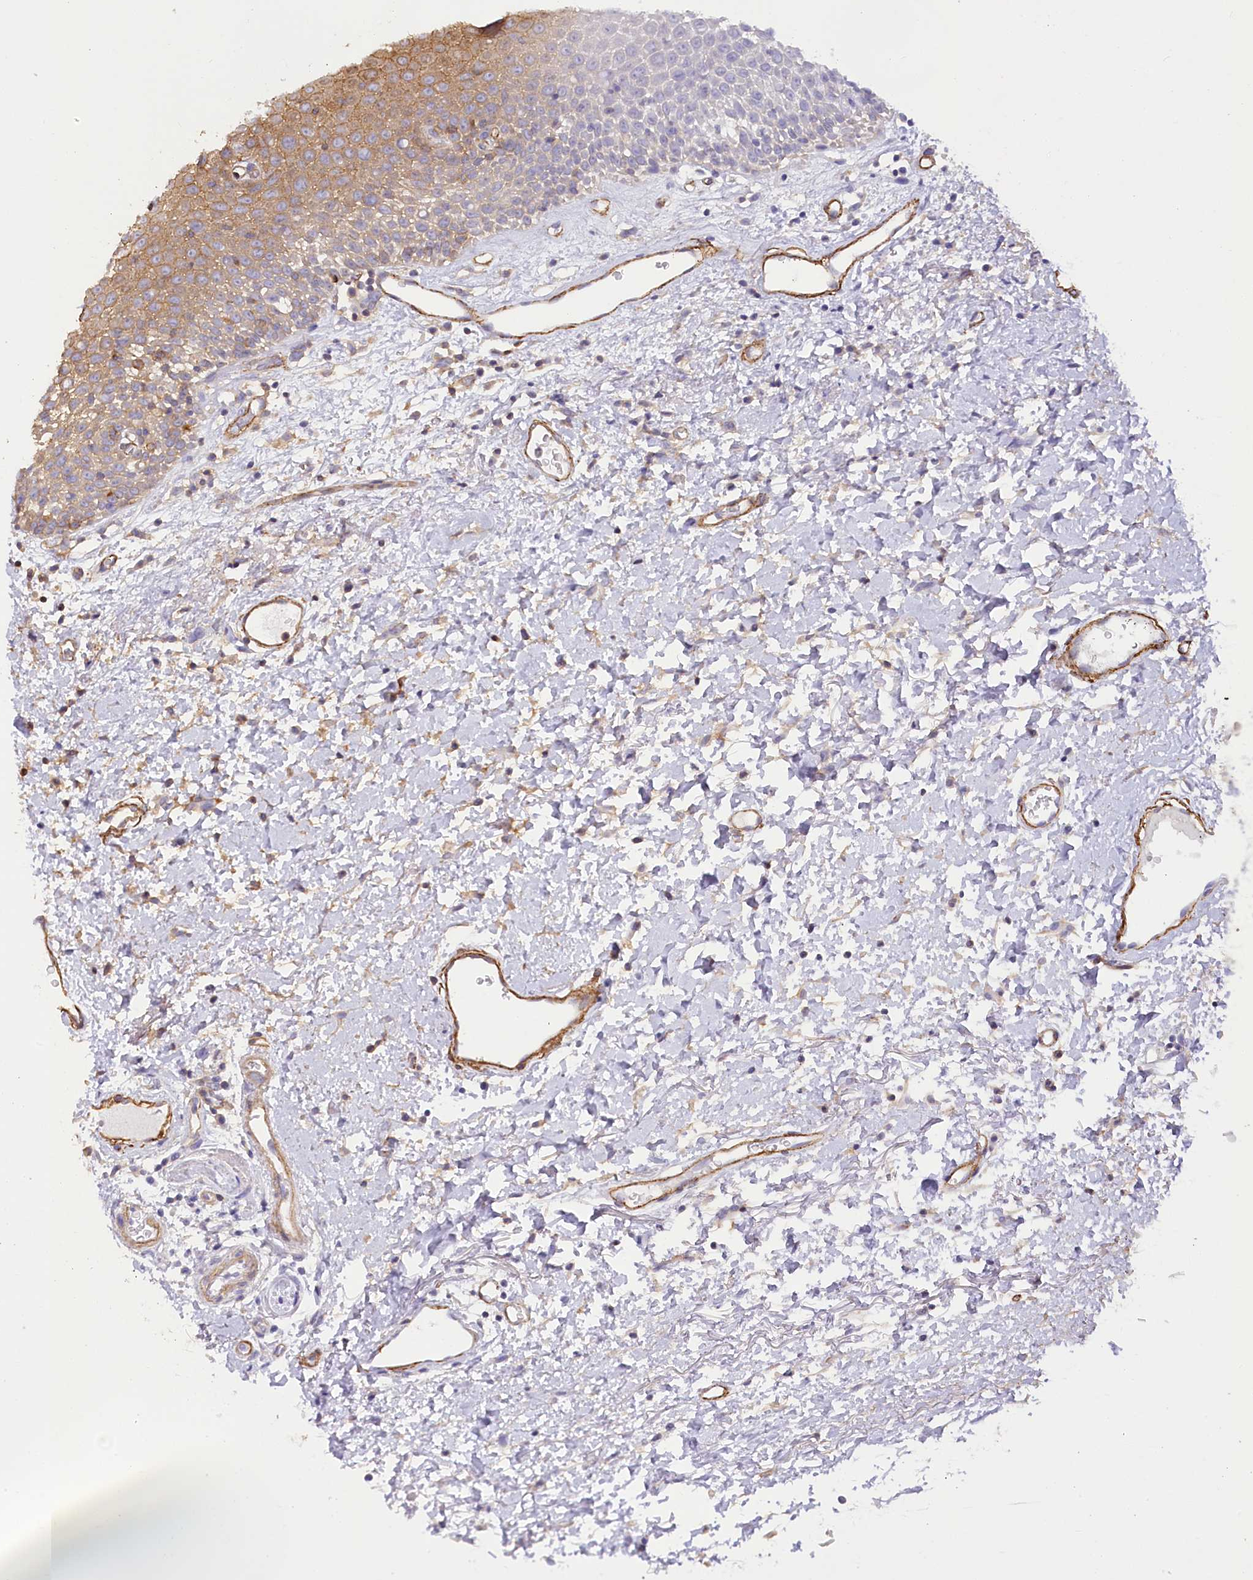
{"staining": {"intensity": "weak", "quantity": "25%-75%", "location": "cytoplasmic/membranous"}, "tissue": "oral mucosa", "cell_type": "Squamous epithelial cells", "image_type": "normal", "snomed": [{"axis": "morphology", "description": "Normal tissue, NOS"}, {"axis": "topography", "description": "Oral tissue"}], "caption": "Immunohistochemical staining of normal human oral mucosa exhibits 25%-75% levels of weak cytoplasmic/membranous protein expression in about 25%-75% of squamous epithelial cells. (IHC, brightfield microscopy, high magnification).", "gene": "SYNPO2", "patient": {"sex": "male", "age": 74}}